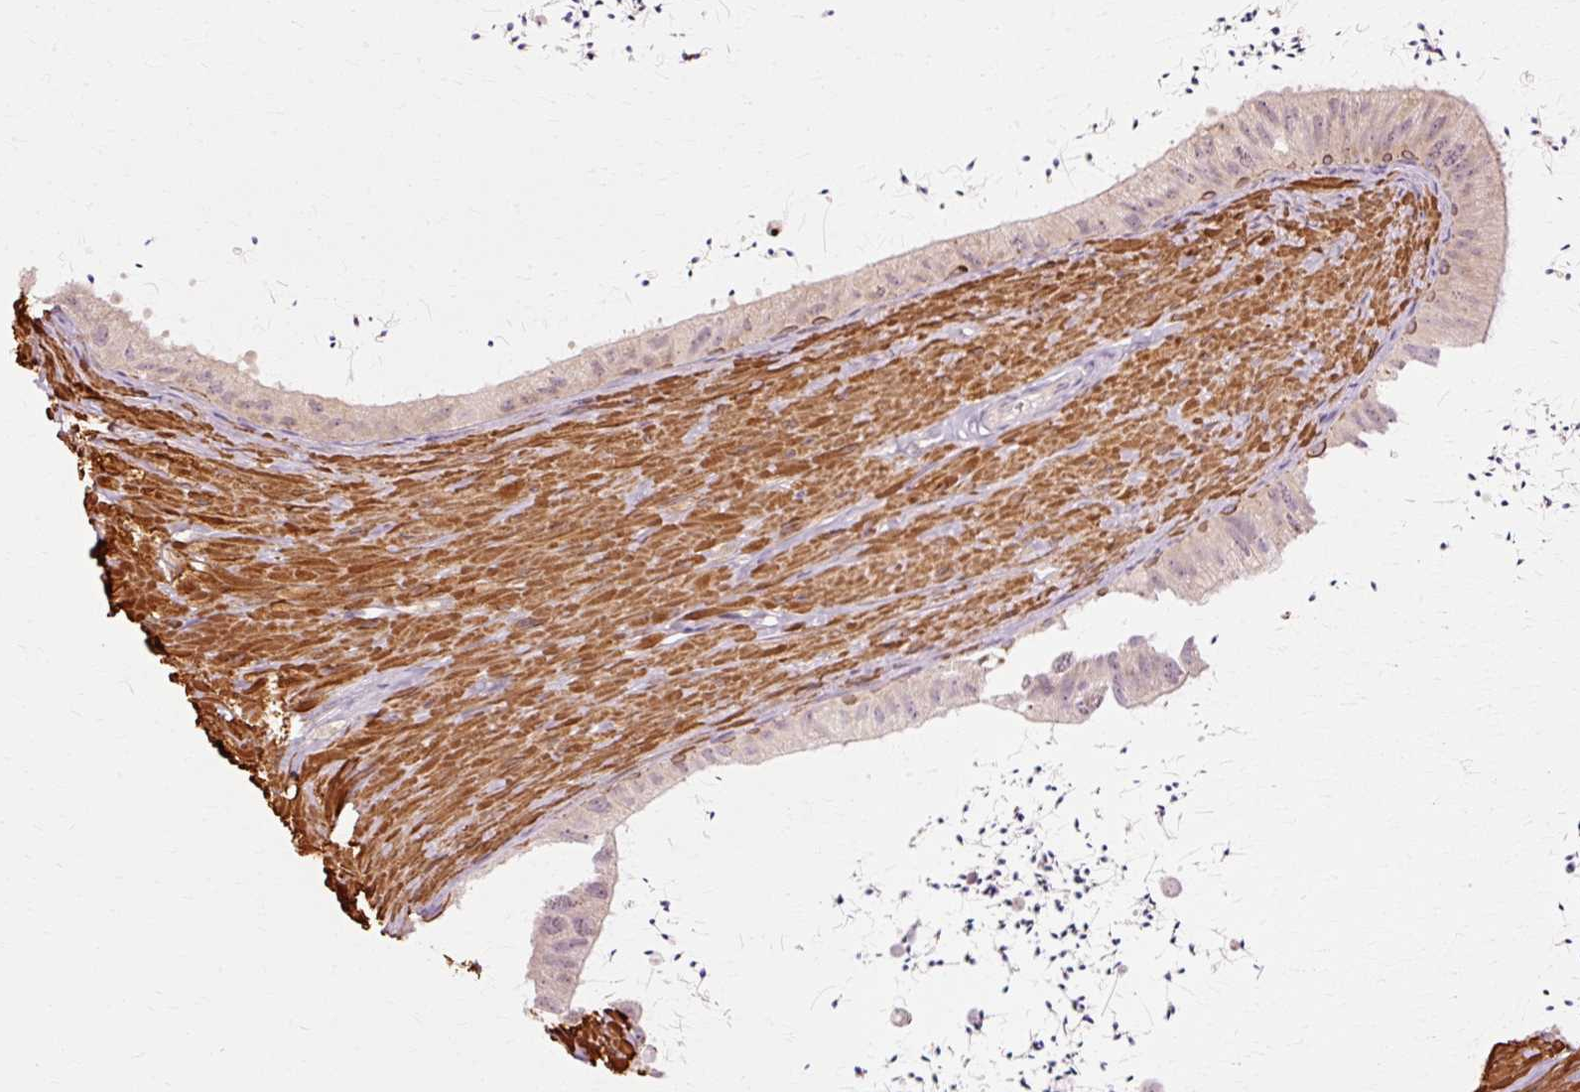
{"staining": {"intensity": "moderate", "quantity": "<25%", "location": "nuclear"}, "tissue": "epididymis", "cell_type": "Glandular cells", "image_type": "normal", "snomed": [{"axis": "morphology", "description": "Normal tissue, NOS"}, {"axis": "topography", "description": "Epididymis"}, {"axis": "topography", "description": "Peripheral nerve tissue"}], "caption": "Epididymis stained for a protein (brown) shows moderate nuclear positive staining in approximately <25% of glandular cells.", "gene": "RANBP2", "patient": {"sex": "male", "age": 32}}